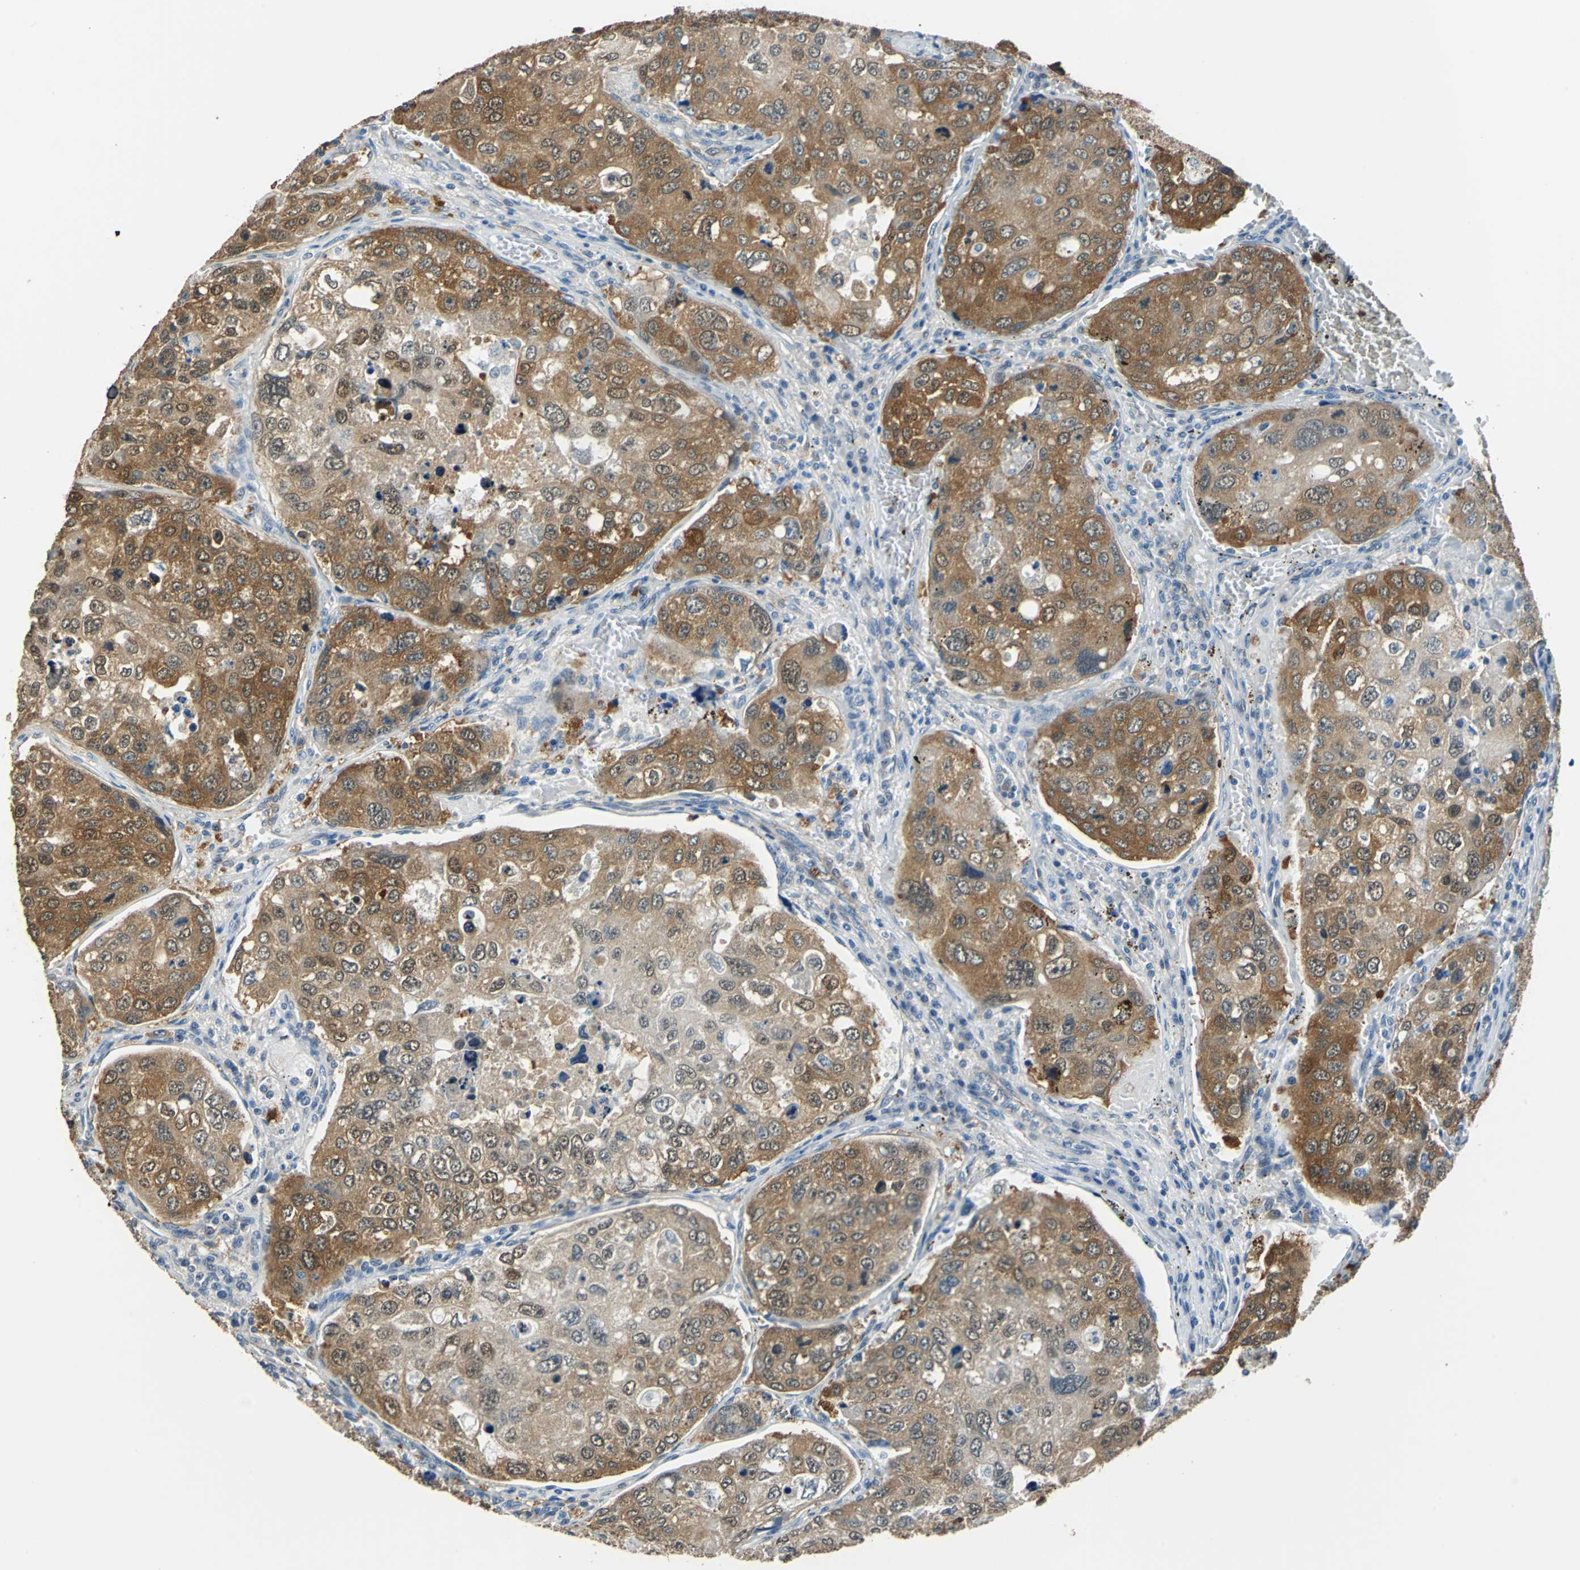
{"staining": {"intensity": "moderate", "quantity": ">75%", "location": "cytoplasmic/membranous,nuclear"}, "tissue": "urothelial cancer", "cell_type": "Tumor cells", "image_type": "cancer", "snomed": [{"axis": "morphology", "description": "Urothelial carcinoma, High grade"}, {"axis": "topography", "description": "Lymph node"}, {"axis": "topography", "description": "Urinary bladder"}], "caption": "Immunohistochemistry of urothelial cancer demonstrates medium levels of moderate cytoplasmic/membranous and nuclear positivity in approximately >75% of tumor cells.", "gene": "FKBP4", "patient": {"sex": "male", "age": 51}}